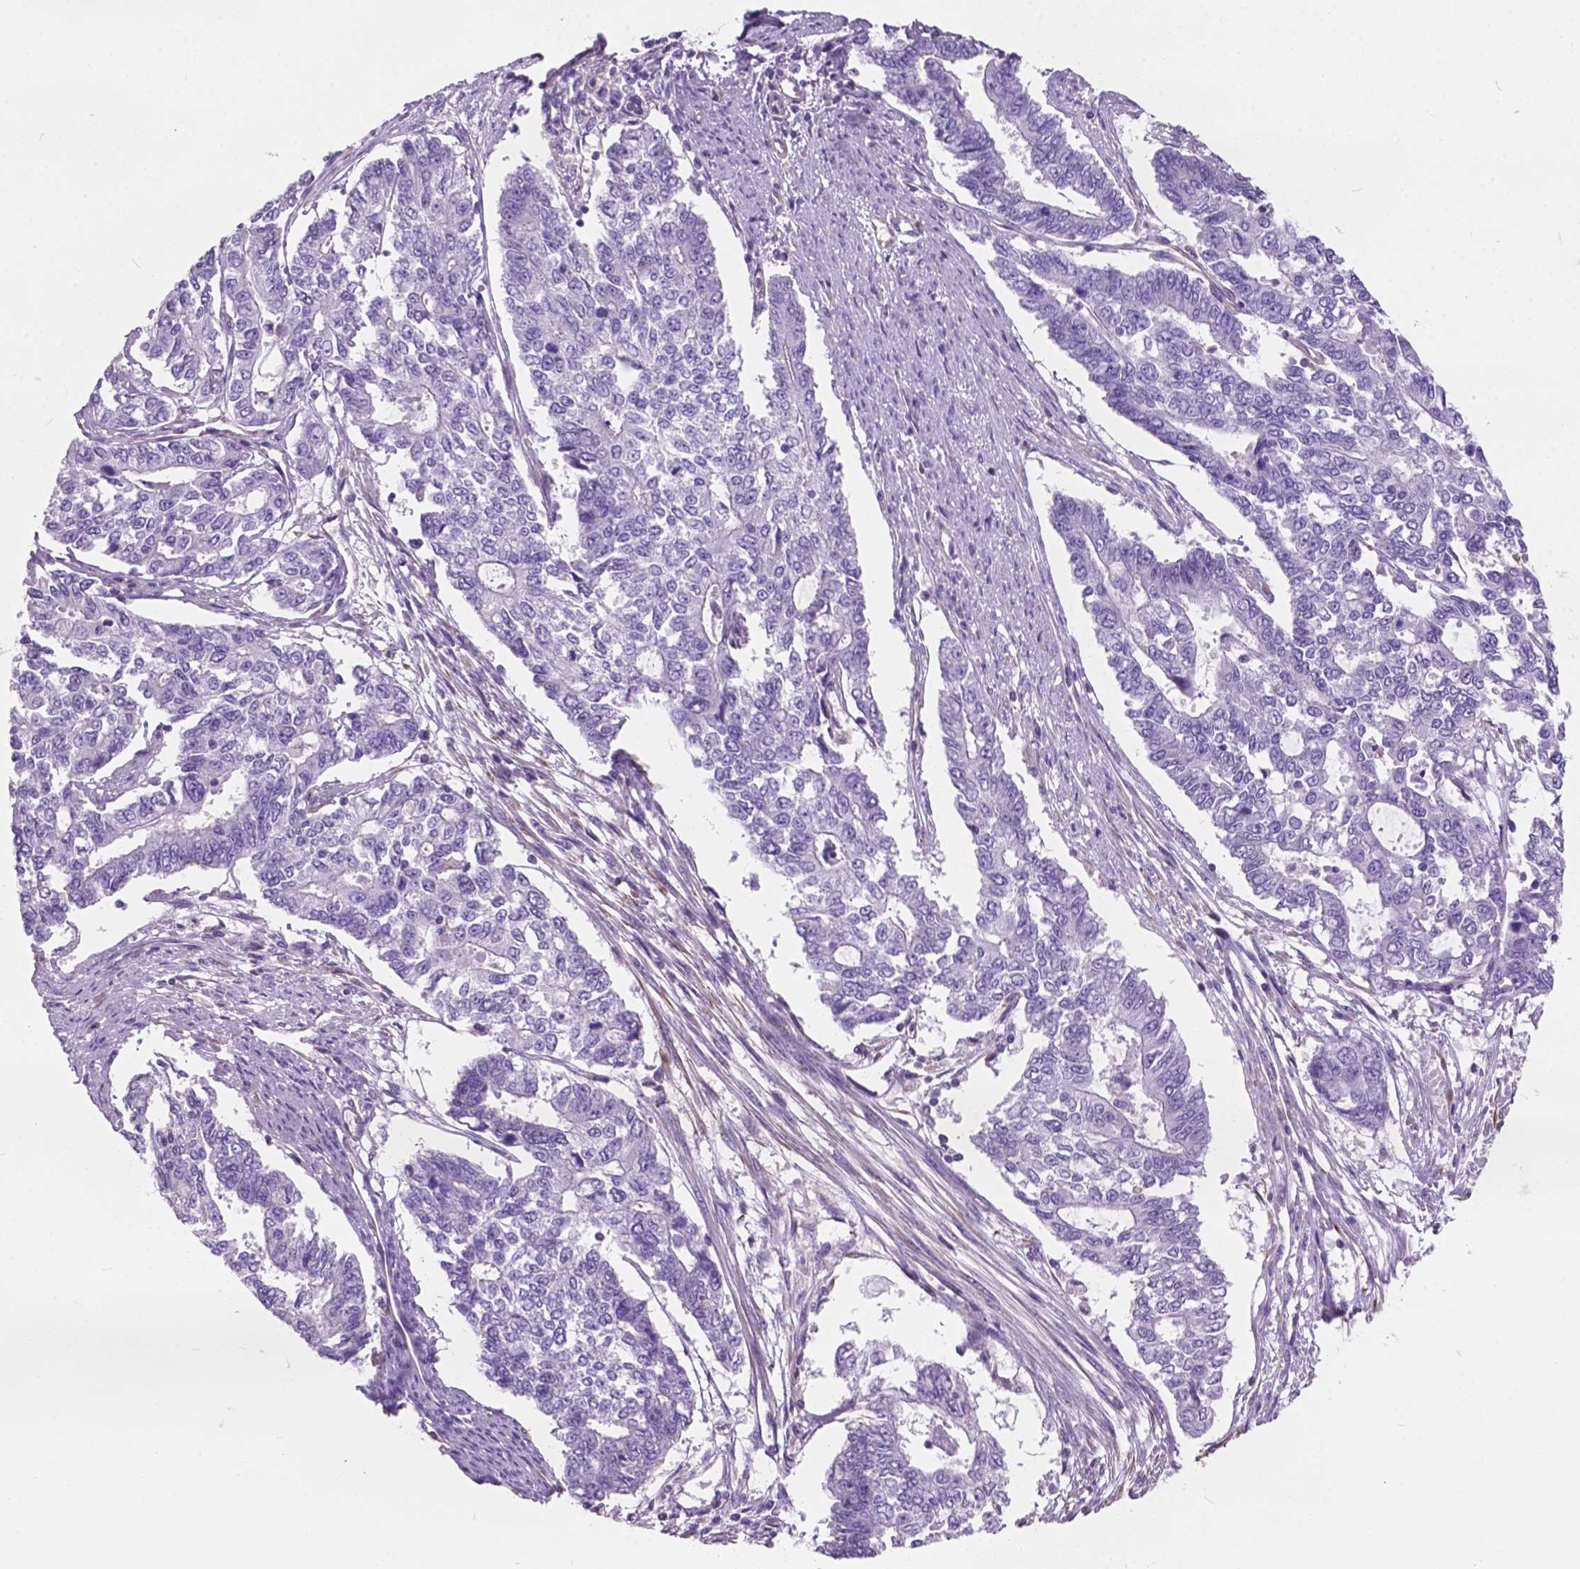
{"staining": {"intensity": "negative", "quantity": "none", "location": "none"}, "tissue": "endometrial cancer", "cell_type": "Tumor cells", "image_type": "cancer", "snomed": [{"axis": "morphology", "description": "Adenocarcinoma, NOS"}, {"axis": "topography", "description": "Uterus"}], "caption": "Immunohistochemistry micrograph of neoplastic tissue: endometrial adenocarcinoma stained with DAB displays no significant protein positivity in tumor cells.", "gene": "AMOT", "patient": {"sex": "female", "age": 59}}